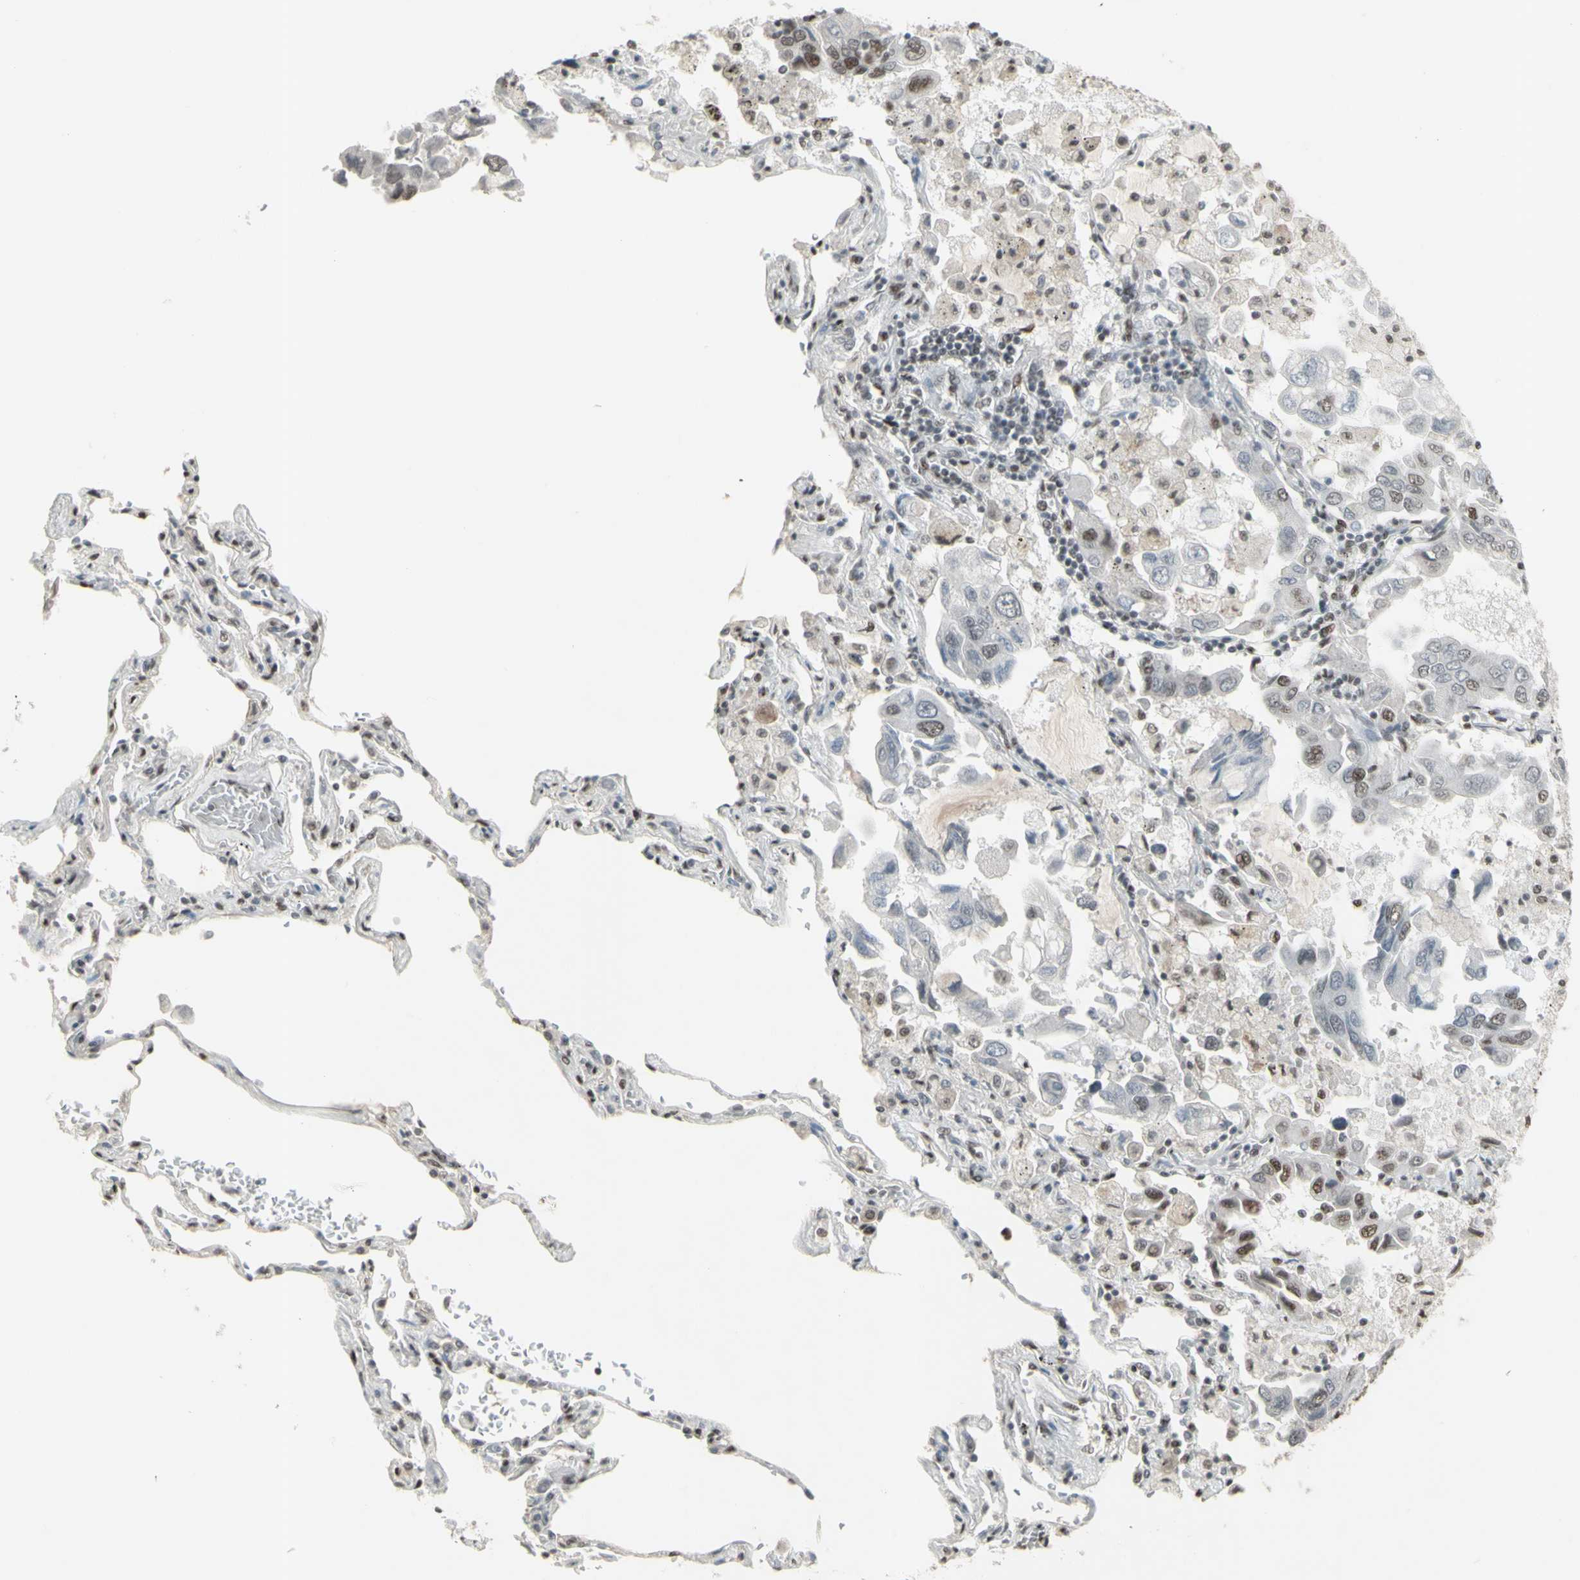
{"staining": {"intensity": "moderate", "quantity": "25%-75%", "location": "nuclear"}, "tissue": "lung cancer", "cell_type": "Tumor cells", "image_type": "cancer", "snomed": [{"axis": "morphology", "description": "Adenocarcinoma, NOS"}, {"axis": "topography", "description": "Lung"}], "caption": "Protein staining exhibits moderate nuclear staining in approximately 25%-75% of tumor cells in adenocarcinoma (lung). Using DAB (brown) and hematoxylin (blue) stains, captured at high magnification using brightfield microscopy.", "gene": "TRIM28", "patient": {"sex": "male", "age": 64}}